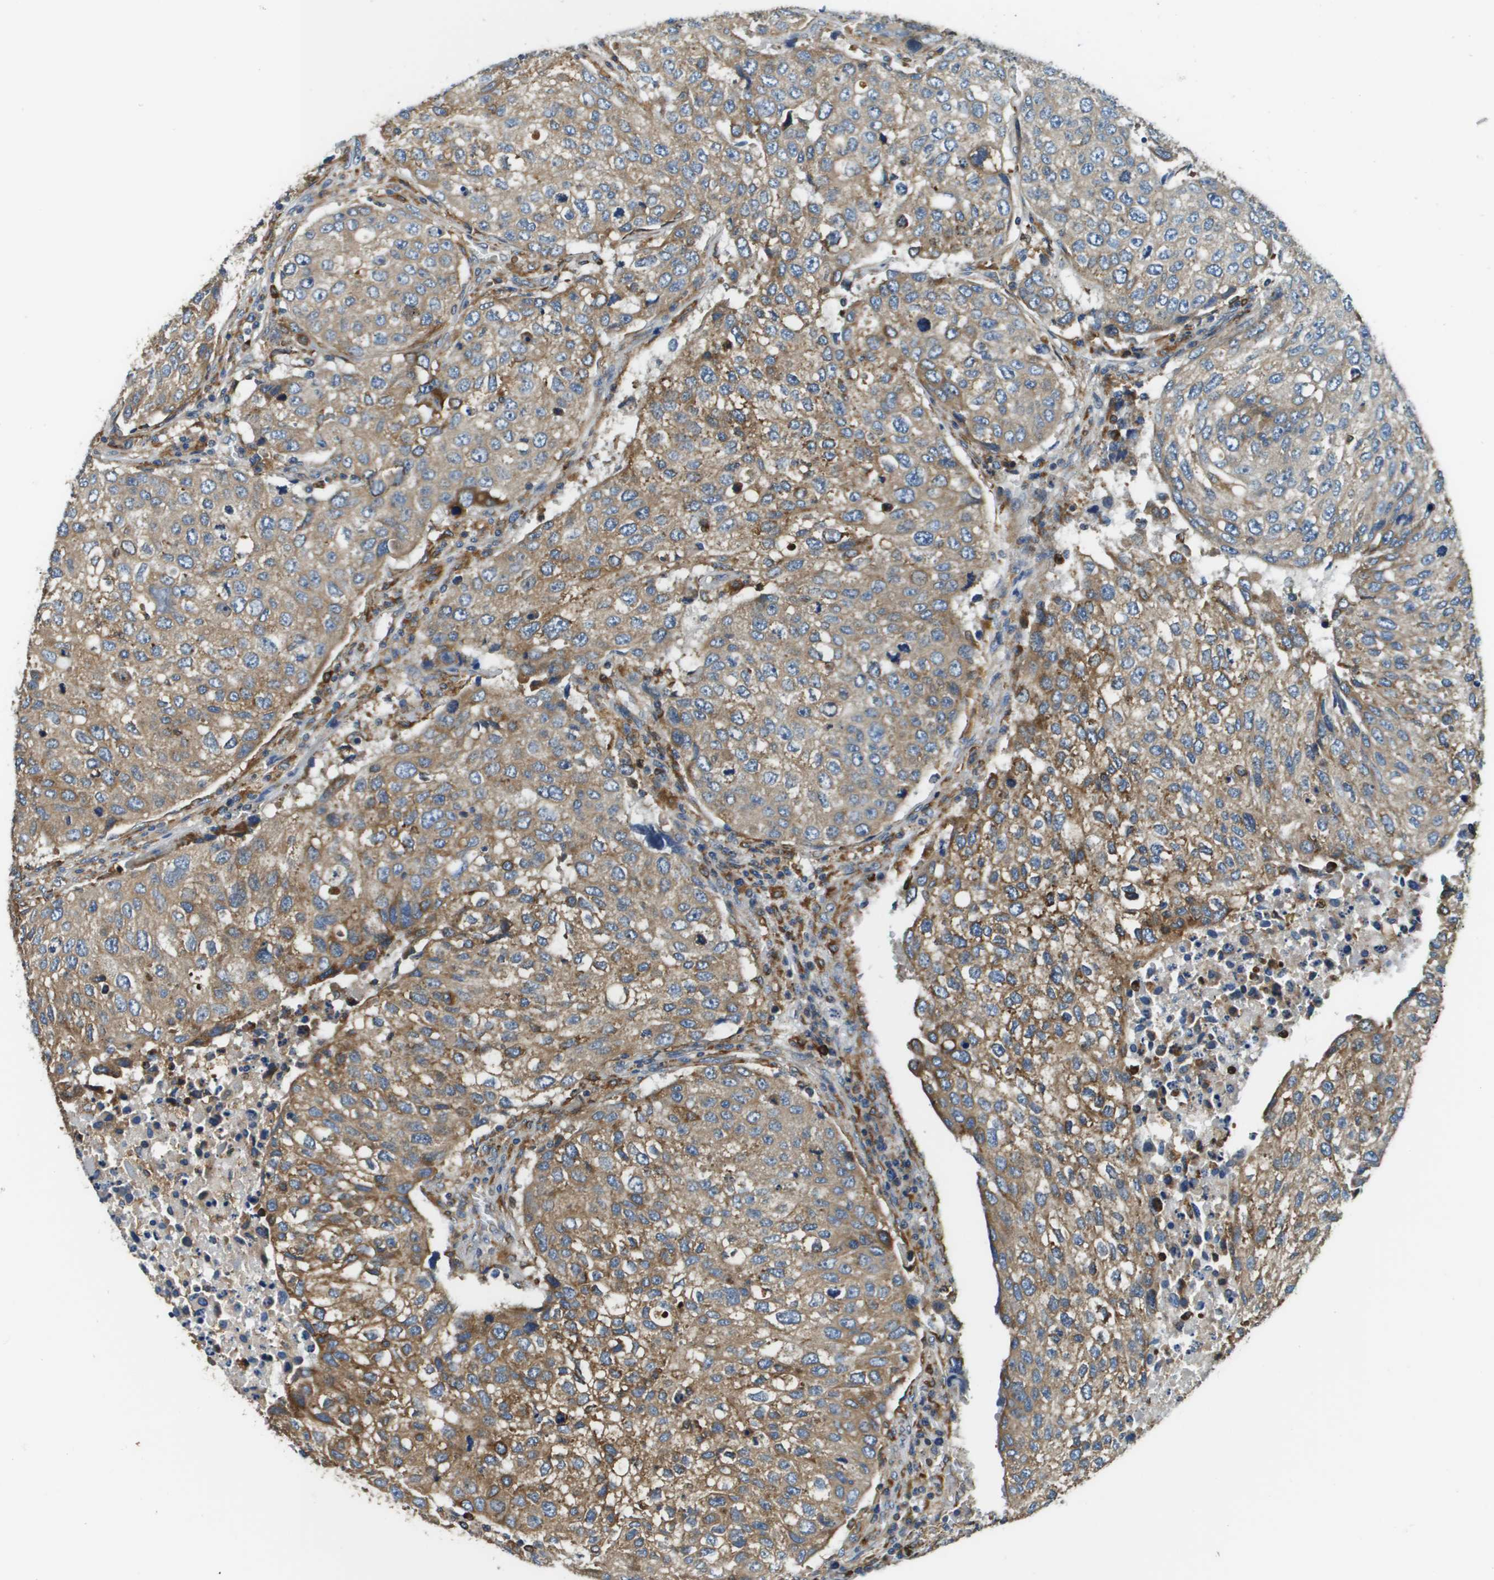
{"staining": {"intensity": "moderate", "quantity": ">75%", "location": "cytoplasmic/membranous"}, "tissue": "urothelial cancer", "cell_type": "Tumor cells", "image_type": "cancer", "snomed": [{"axis": "morphology", "description": "Urothelial carcinoma, High grade"}, {"axis": "topography", "description": "Lymph node"}, {"axis": "topography", "description": "Urinary bladder"}], "caption": "Protein staining of high-grade urothelial carcinoma tissue reveals moderate cytoplasmic/membranous staining in approximately >75% of tumor cells.", "gene": "CNPY3", "patient": {"sex": "male", "age": 51}}